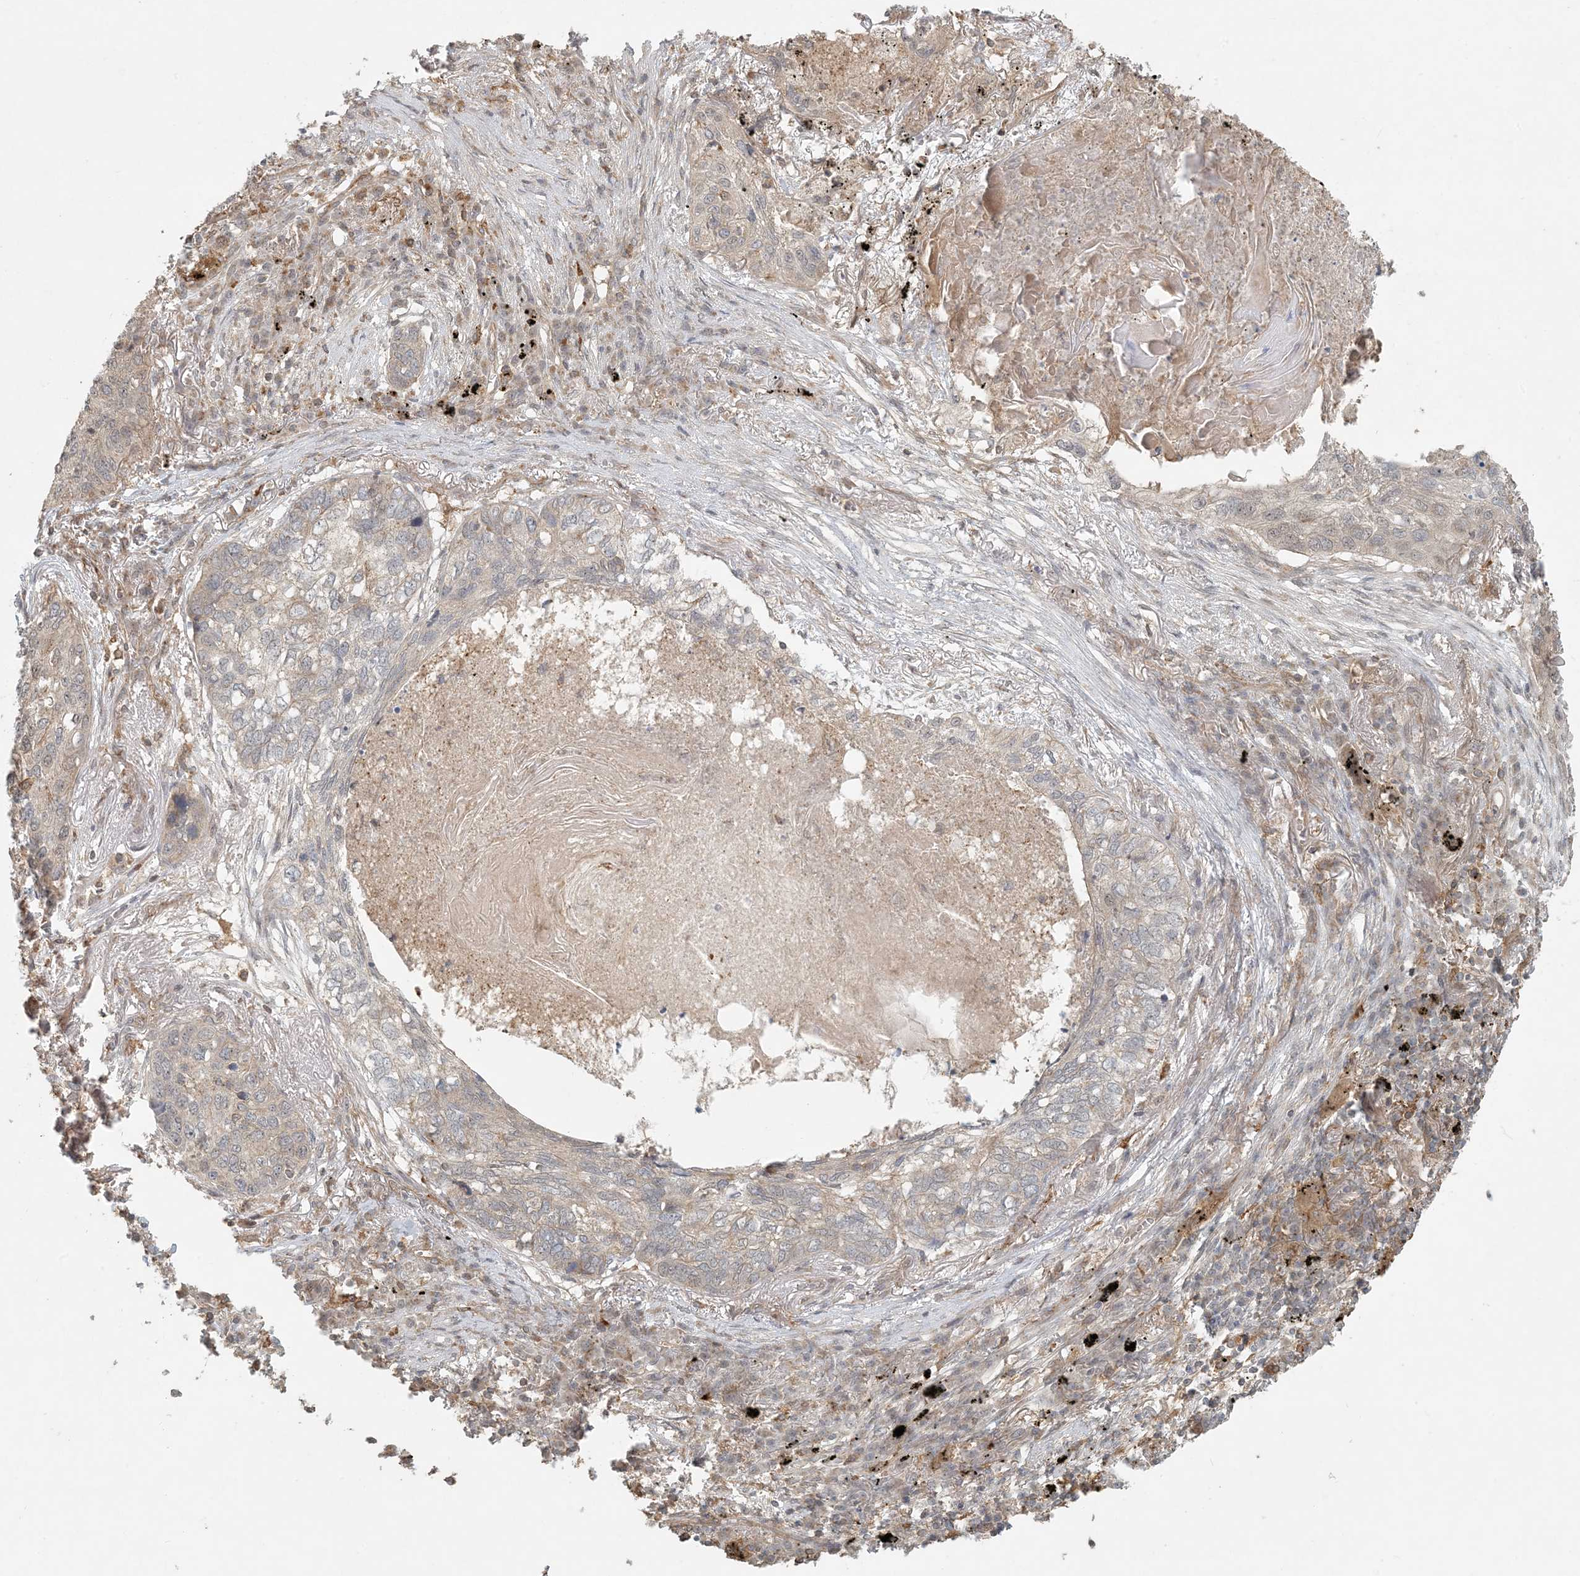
{"staining": {"intensity": "negative", "quantity": "none", "location": "none"}, "tissue": "lung cancer", "cell_type": "Tumor cells", "image_type": "cancer", "snomed": [{"axis": "morphology", "description": "Squamous cell carcinoma, NOS"}, {"axis": "topography", "description": "Lung"}], "caption": "This image is of lung cancer (squamous cell carcinoma) stained with immunohistochemistry (IHC) to label a protein in brown with the nuclei are counter-stained blue. There is no staining in tumor cells.", "gene": "OBI1", "patient": {"sex": "female", "age": 63}}